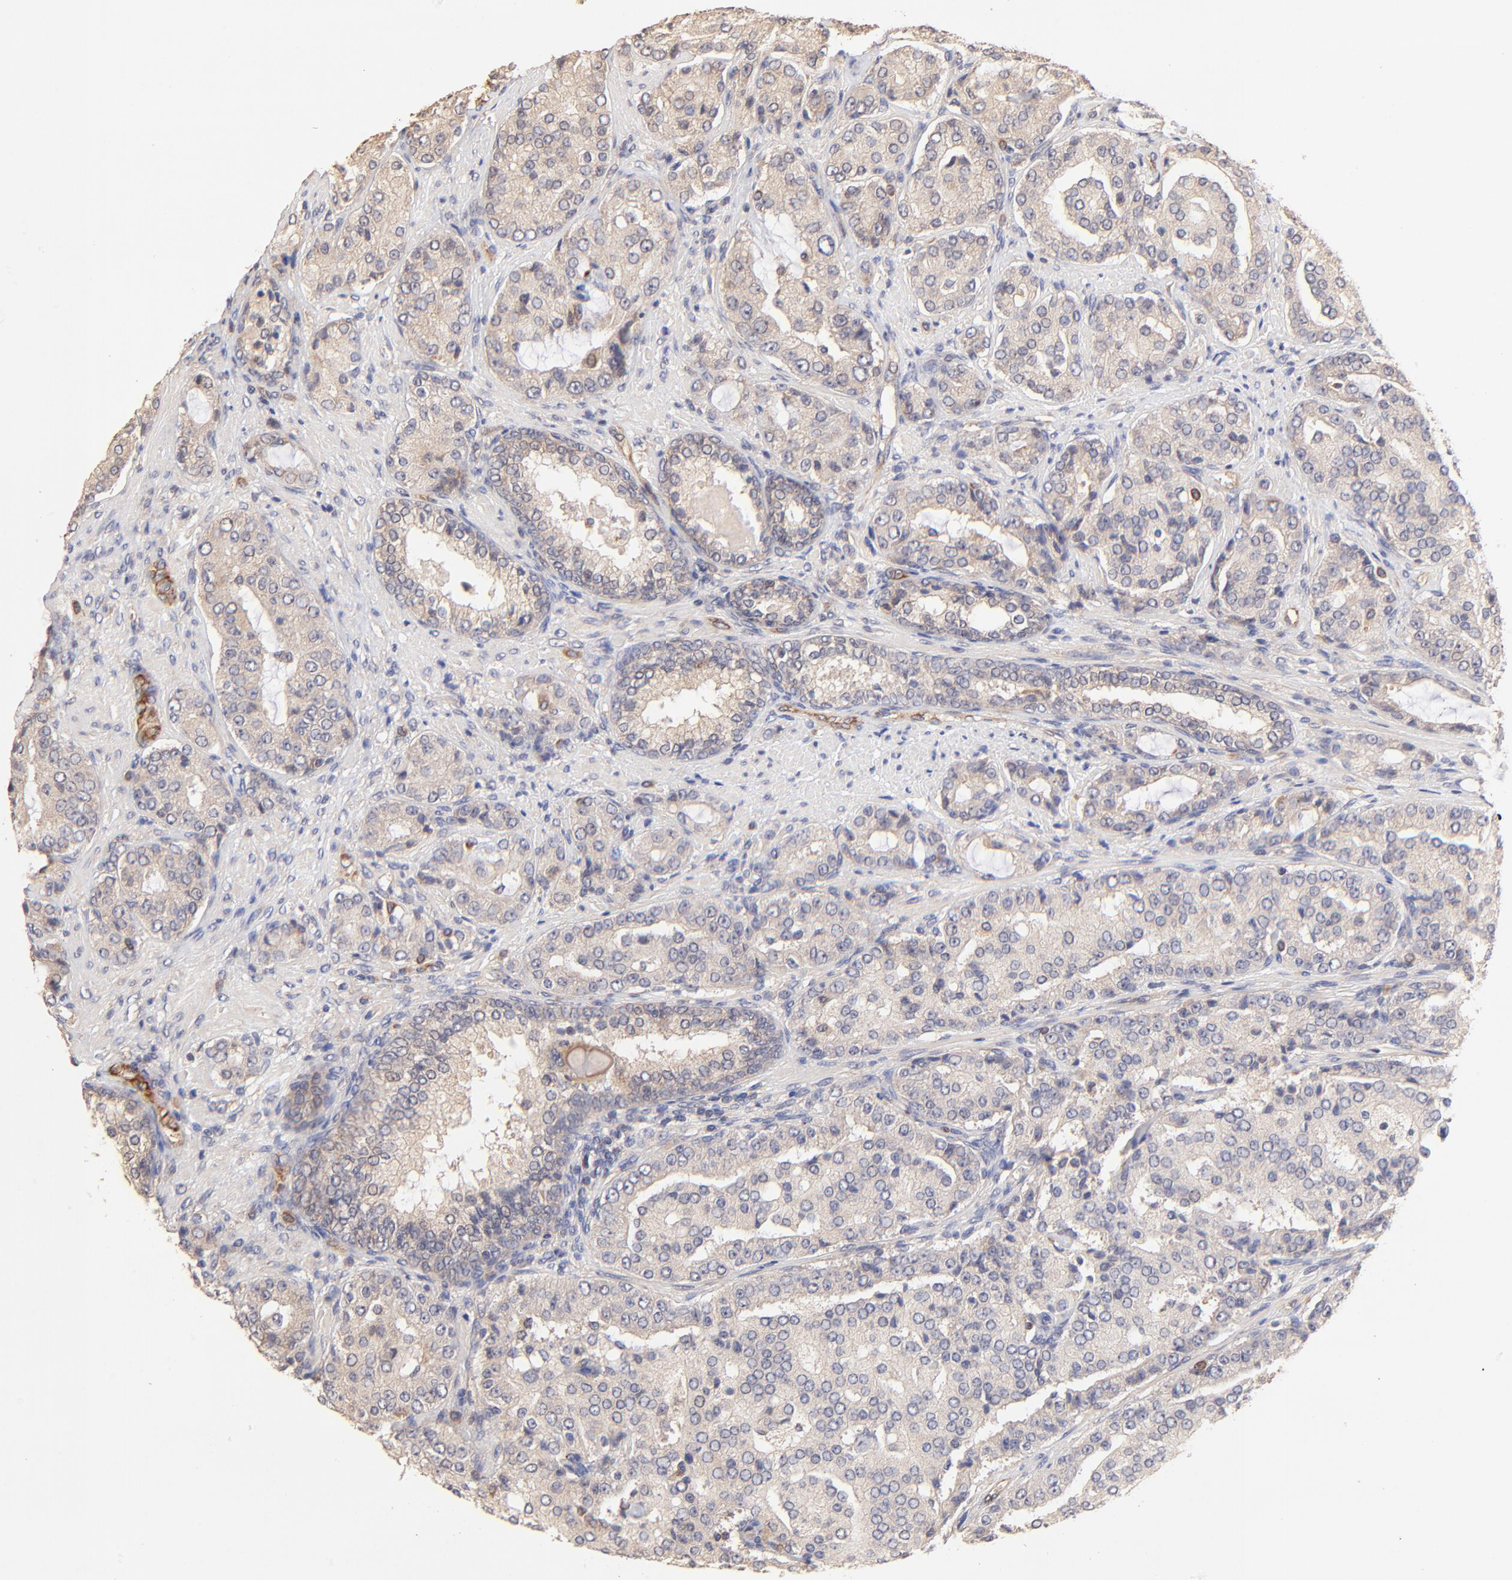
{"staining": {"intensity": "weak", "quantity": ">75%", "location": "cytoplasmic/membranous"}, "tissue": "prostate cancer", "cell_type": "Tumor cells", "image_type": "cancer", "snomed": [{"axis": "morphology", "description": "Adenocarcinoma, High grade"}, {"axis": "topography", "description": "Prostate"}], "caption": "A high-resolution photomicrograph shows immunohistochemistry (IHC) staining of prostate cancer, which displays weak cytoplasmic/membranous positivity in about >75% of tumor cells.", "gene": "TNFAIP3", "patient": {"sex": "male", "age": 72}}